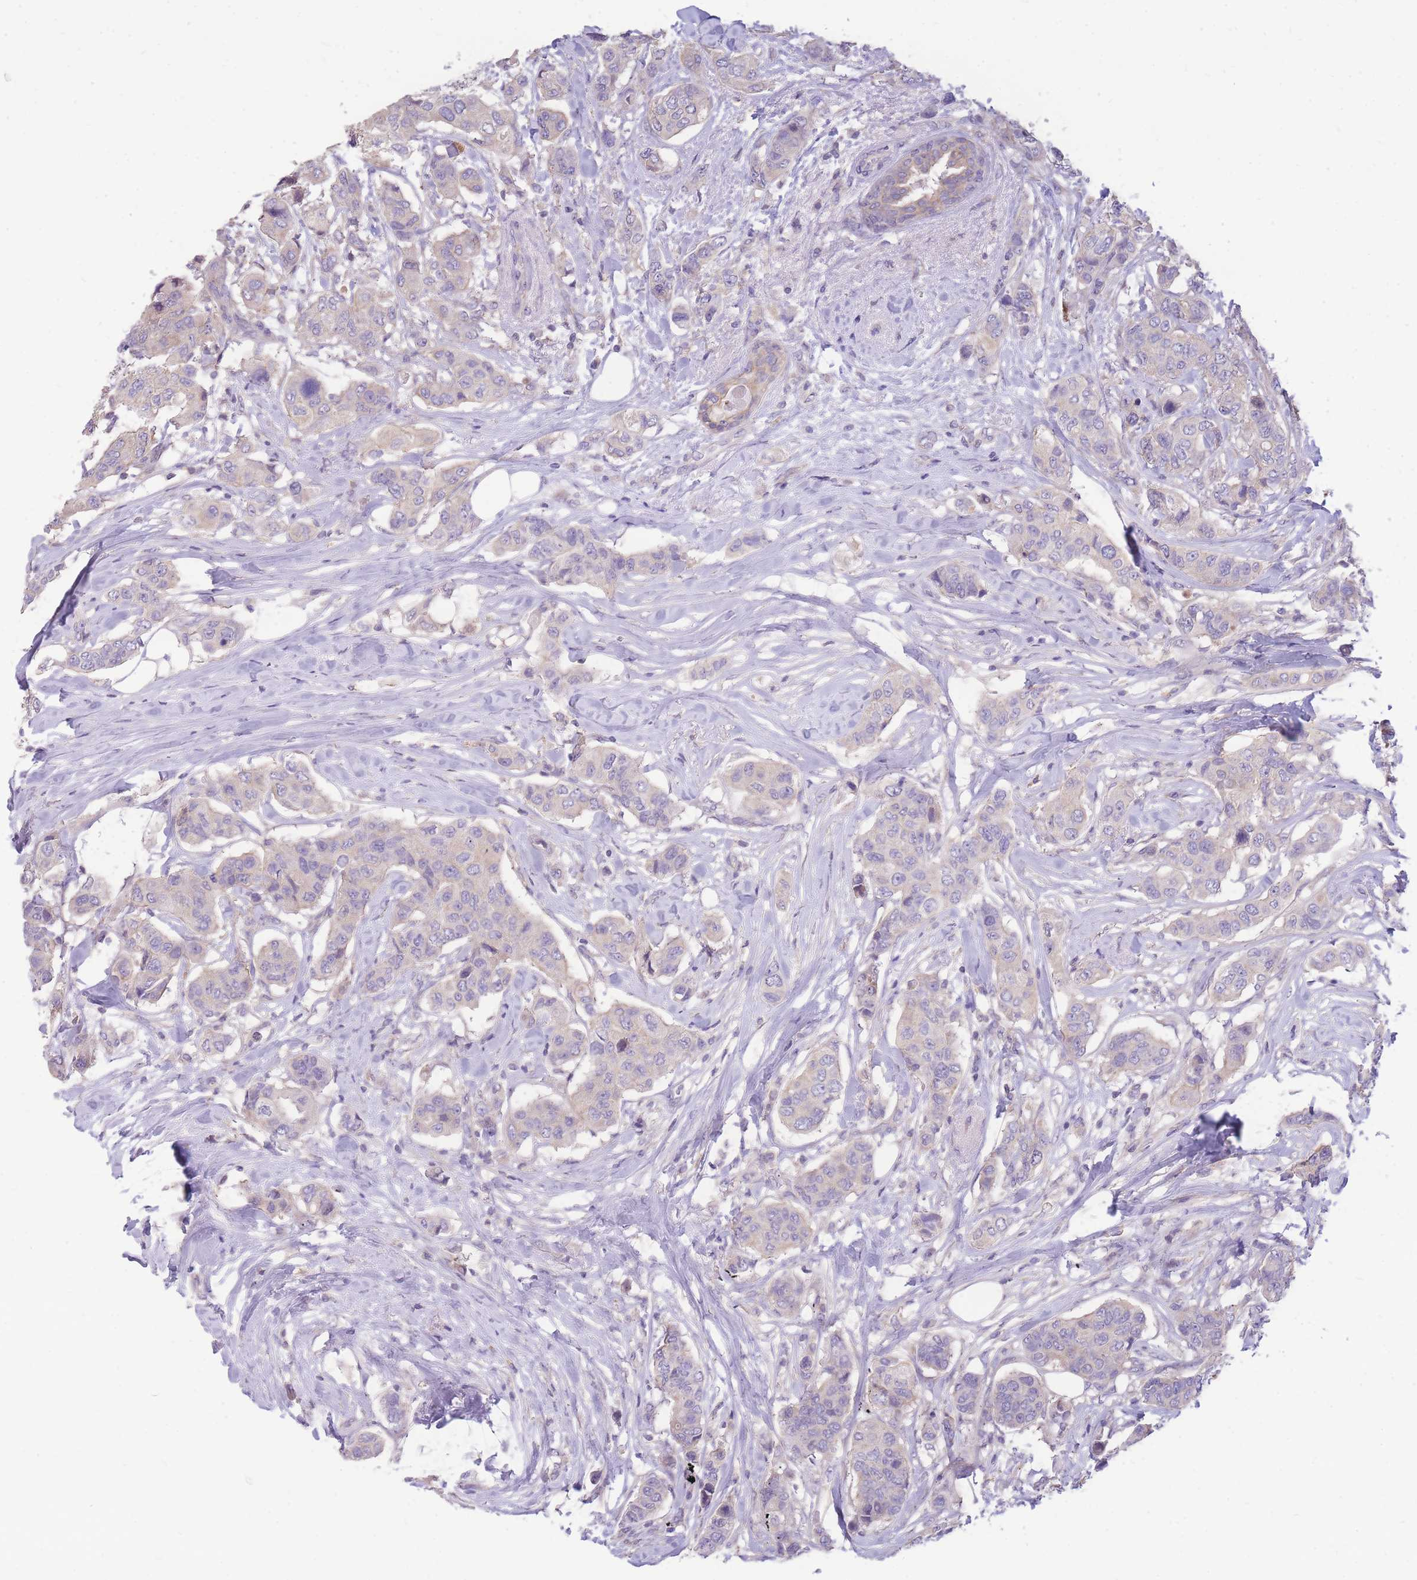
{"staining": {"intensity": "negative", "quantity": "none", "location": "none"}, "tissue": "breast cancer", "cell_type": "Tumor cells", "image_type": "cancer", "snomed": [{"axis": "morphology", "description": "Lobular carcinoma"}, {"axis": "topography", "description": "Breast"}], "caption": "Immunohistochemical staining of human breast cancer shows no significant expression in tumor cells.", "gene": "OR5T1", "patient": {"sex": "female", "age": 51}}